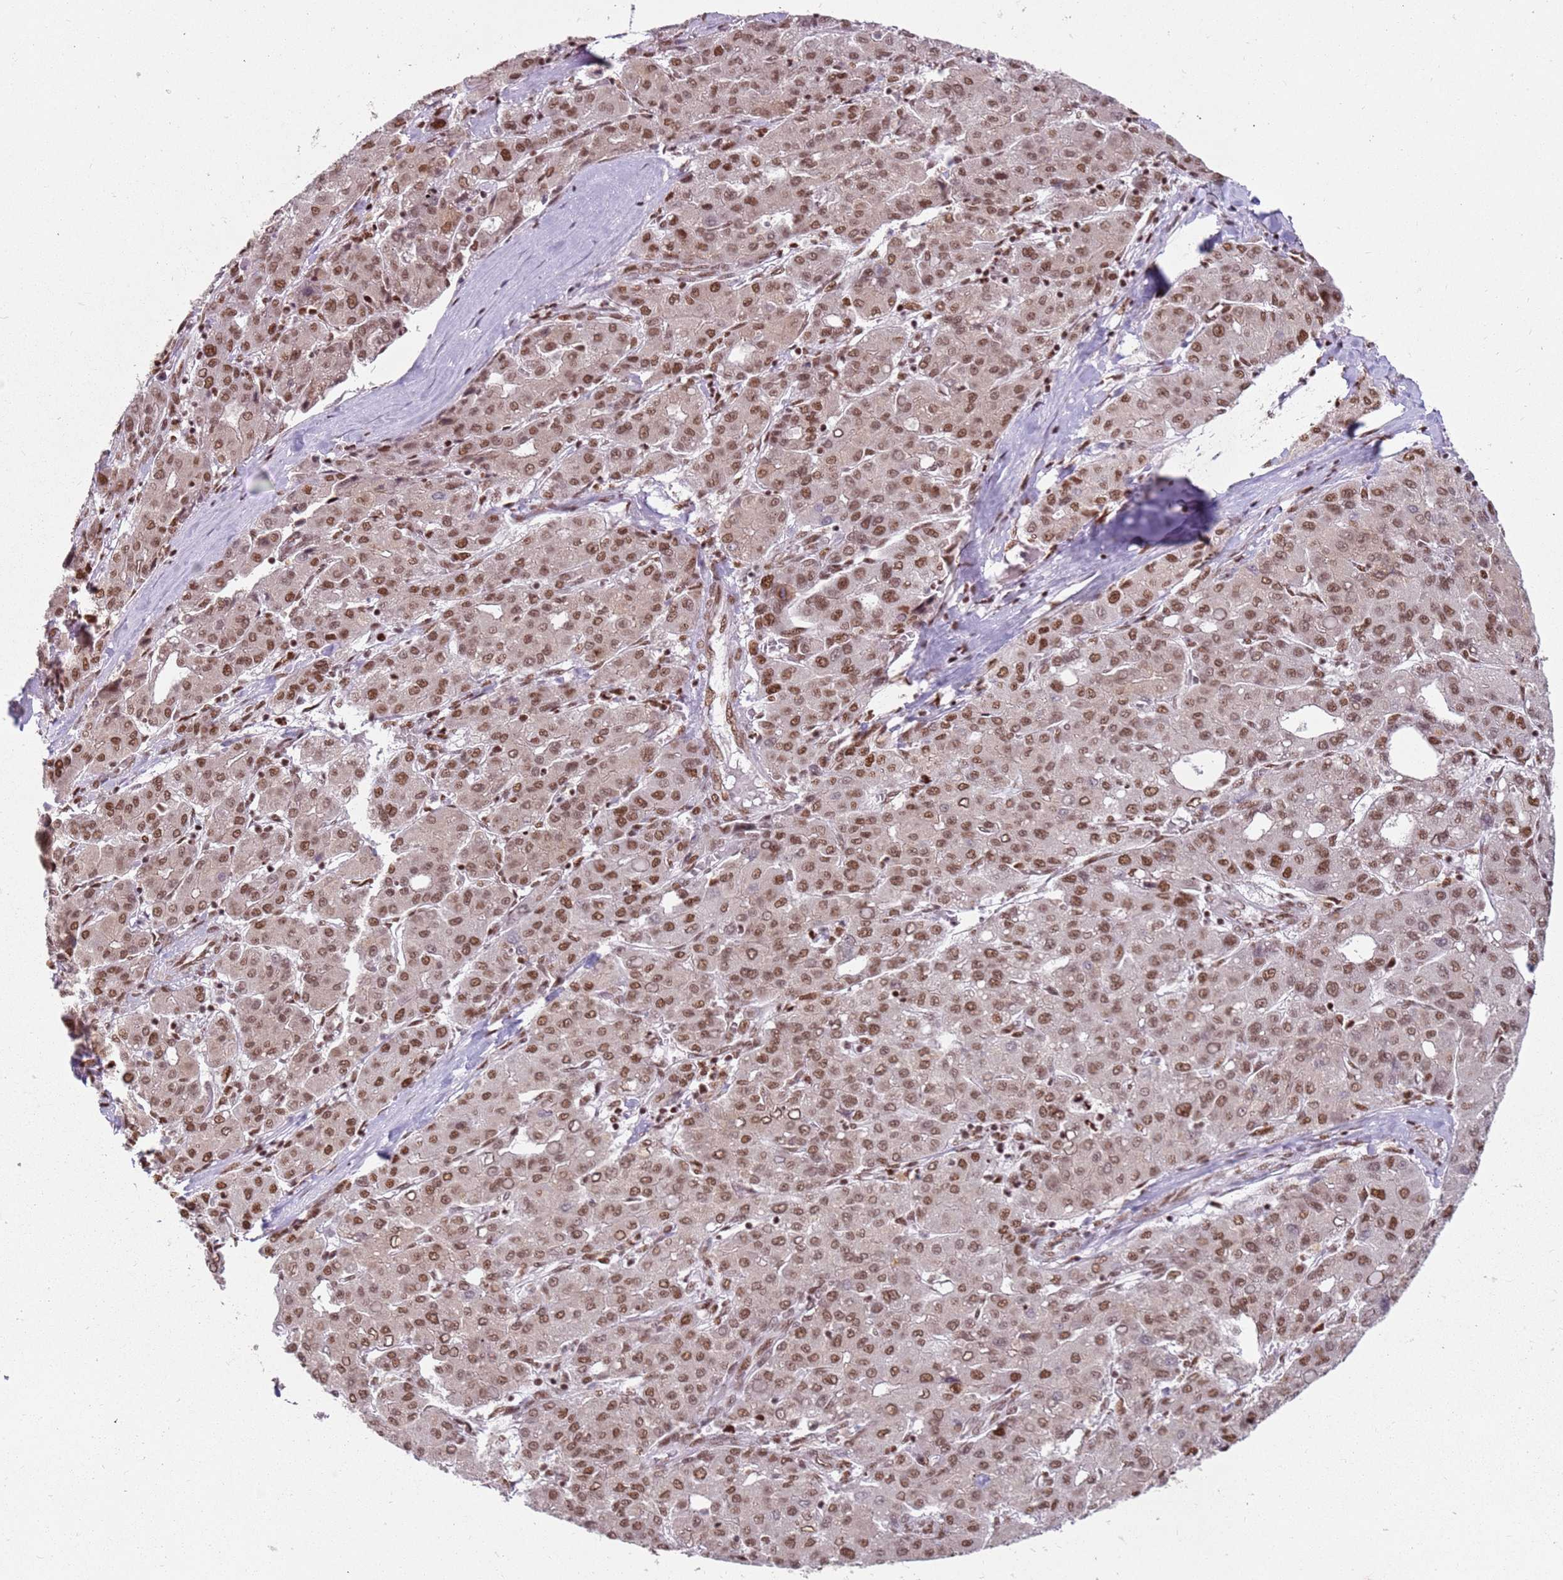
{"staining": {"intensity": "moderate", "quantity": ">75%", "location": "nuclear"}, "tissue": "liver cancer", "cell_type": "Tumor cells", "image_type": "cancer", "snomed": [{"axis": "morphology", "description": "Carcinoma, Hepatocellular, NOS"}, {"axis": "topography", "description": "Liver"}], "caption": "Immunohistochemistry histopathology image of liver hepatocellular carcinoma stained for a protein (brown), which displays medium levels of moderate nuclear positivity in about >75% of tumor cells.", "gene": "TENT4A", "patient": {"sex": "male", "age": 65}}